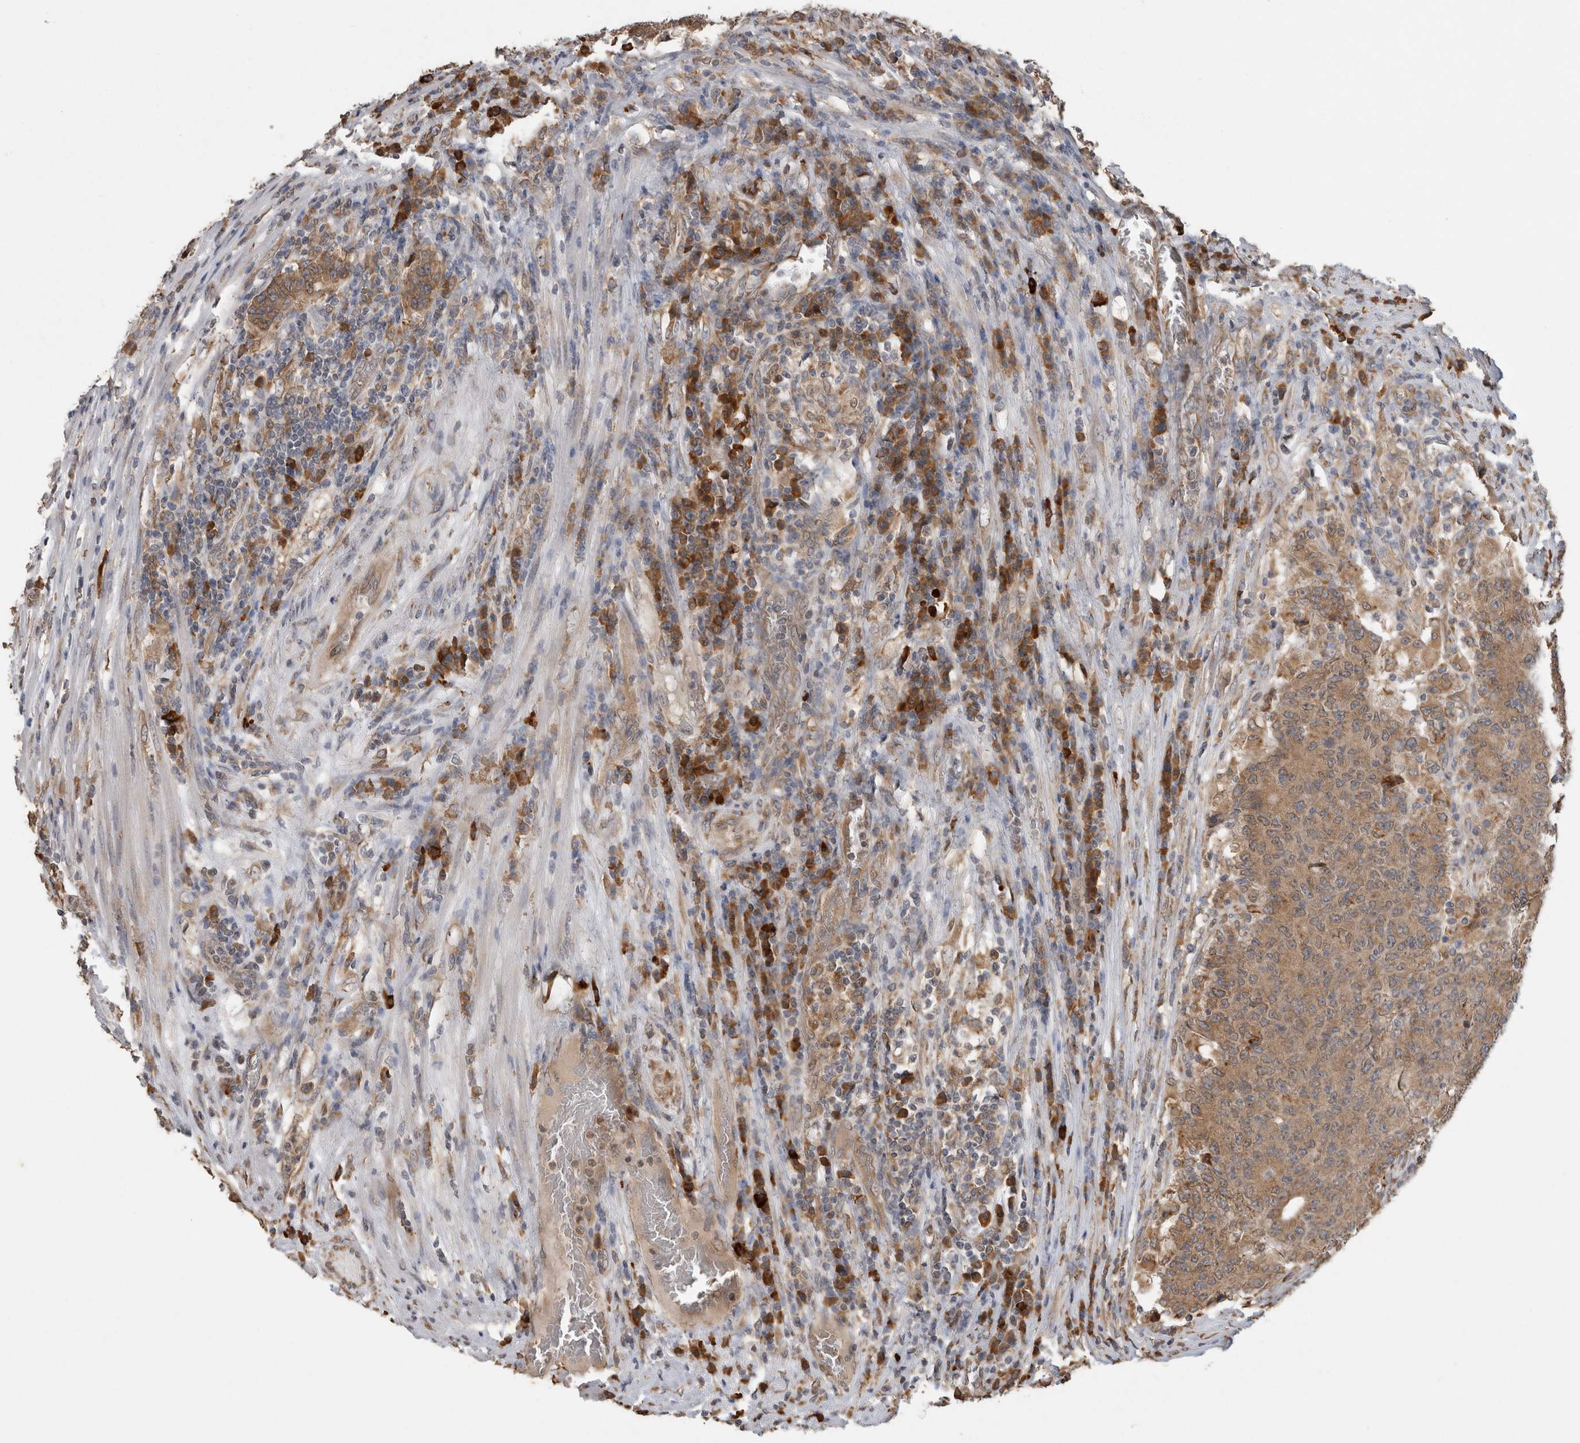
{"staining": {"intensity": "moderate", "quantity": ">75%", "location": "cytoplasmic/membranous"}, "tissue": "colorectal cancer", "cell_type": "Tumor cells", "image_type": "cancer", "snomed": [{"axis": "morphology", "description": "Normal tissue, NOS"}, {"axis": "morphology", "description": "Adenocarcinoma, NOS"}, {"axis": "topography", "description": "Colon"}], "caption": "Adenocarcinoma (colorectal) stained with a protein marker displays moderate staining in tumor cells.", "gene": "ADGRL3", "patient": {"sex": "female", "age": 75}}